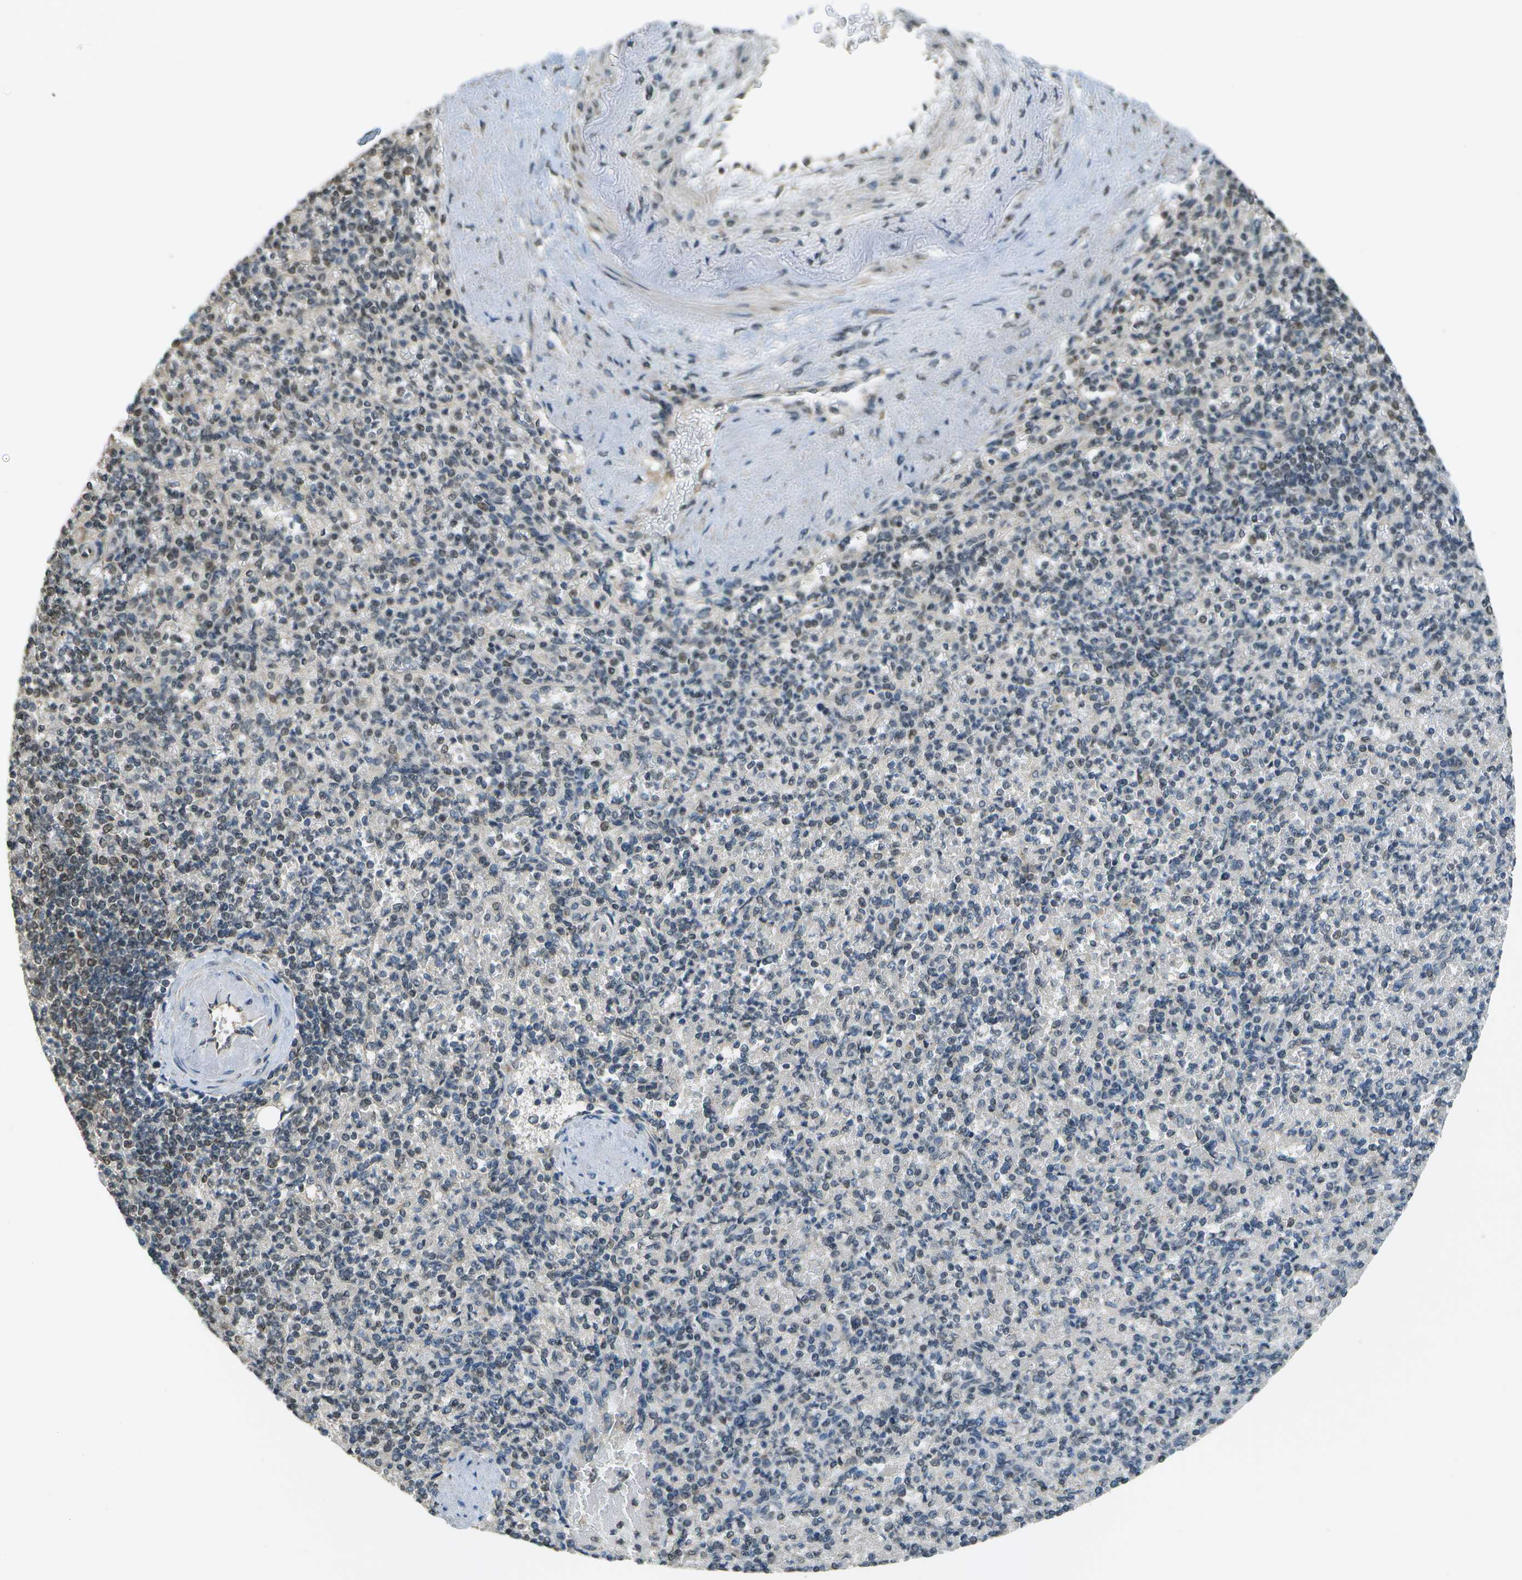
{"staining": {"intensity": "weak", "quantity": "25%-75%", "location": "nuclear"}, "tissue": "spleen", "cell_type": "Cells in red pulp", "image_type": "normal", "snomed": [{"axis": "morphology", "description": "Normal tissue, NOS"}, {"axis": "topography", "description": "Spleen"}], "caption": "High-power microscopy captured an immunohistochemistry histopathology image of unremarkable spleen, revealing weak nuclear expression in approximately 25%-75% of cells in red pulp. Nuclei are stained in blue.", "gene": "ABL2", "patient": {"sex": "female", "age": 74}}